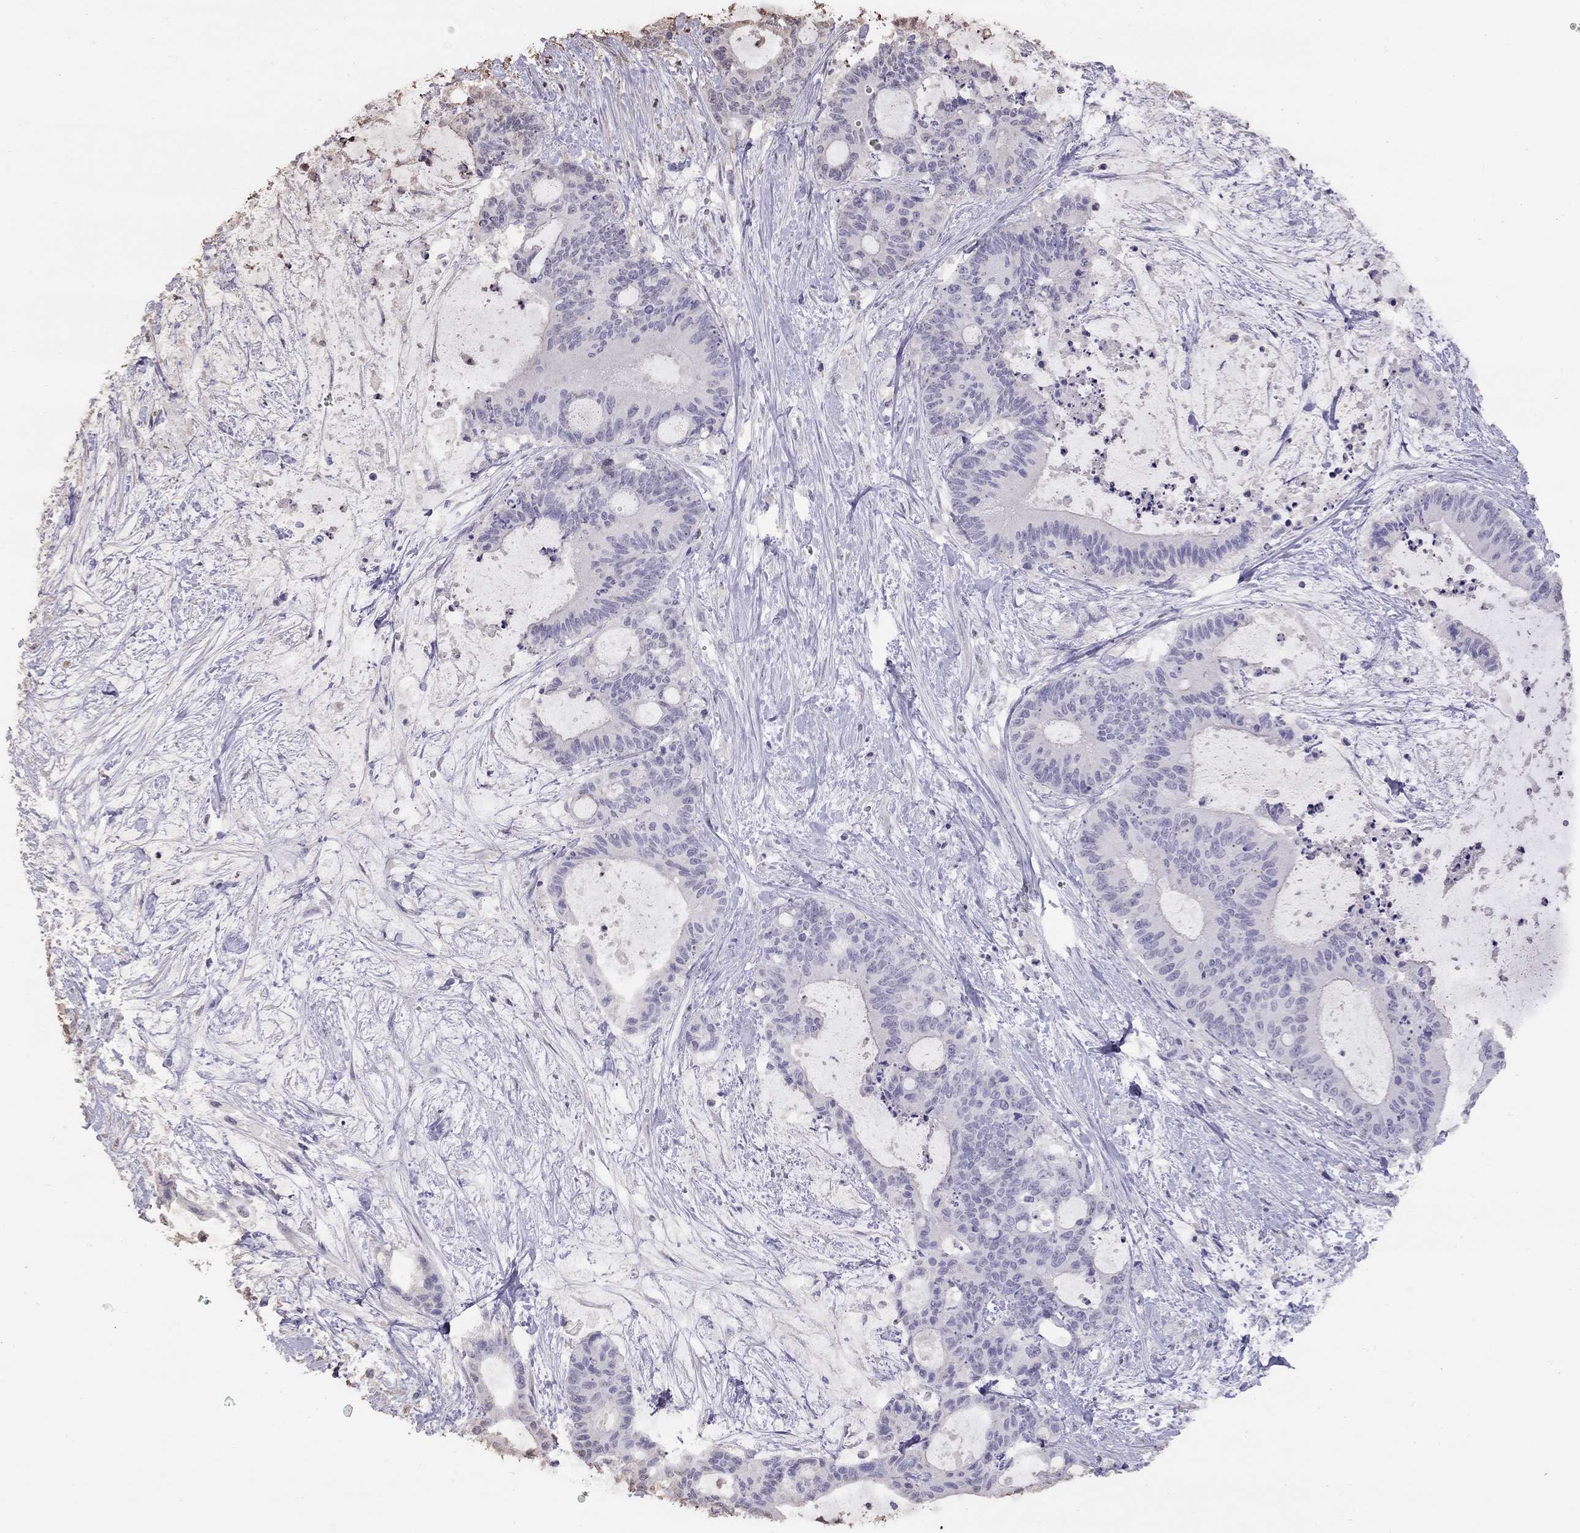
{"staining": {"intensity": "negative", "quantity": "none", "location": "none"}, "tissue": "liver cancer", "cell_type": "Tumor cells", "image_type": "cancer", "snomed": [{"axis": "morphology", "description": "Cholangiocarcinoma"}, {"axis": "topography", "description": "Liver"}], "caption": "DAB immunohistochemical staining of human liver cancer (cholangiocarcinoma) displays no significant staining in tumor cells.", "gene": "SUN3", "patient": {"sex": "female", "age": 73}}